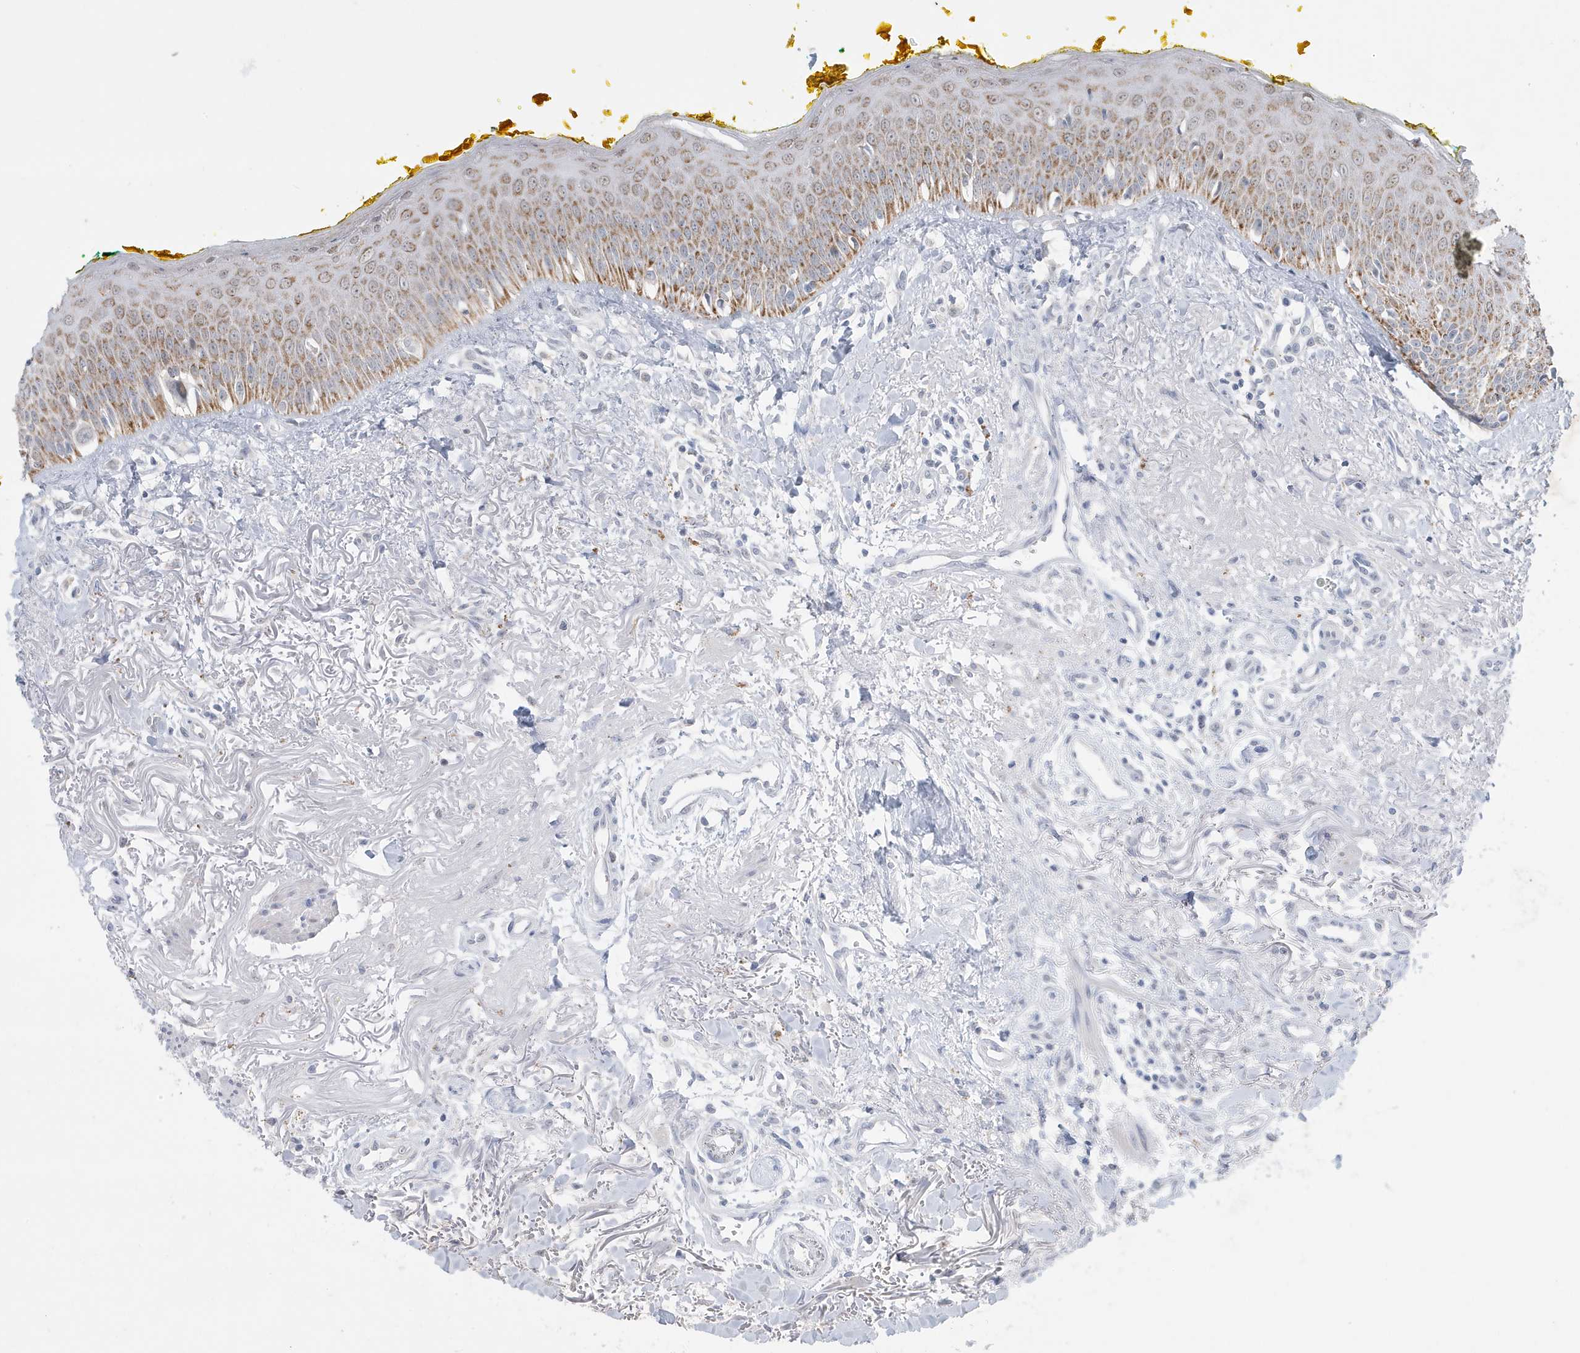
{"staining": {"intensity": "moderate", "quantity": ">75%", "location": "cytoplasmic/membranous"}, "tissue": "oral mucosa", "cell_type": "Squamous epithelial cells", "image_type": "normal", "snomed": [{"axis": "morphology", "description": "Normal tissue, NOS"}, {"axis": "topography", "description": "Oral tissue"}], "caption": "Immunohistochemistry (IHC) (DAB (3,3'-diaminobenzidine)) staining of normal oral mucosa demonstrates moderate cytoplasmic/membranous protein staining in approximately >75% of squamous epithelial cells. The staining was performed using DAB (3,3'-diaminobenzidine), with brown indicating positive protein expression. Nuclei are stained blue with hematoxylin.", "gene": "FNDC1", "patient": {"sex": "female", "age": 70}}